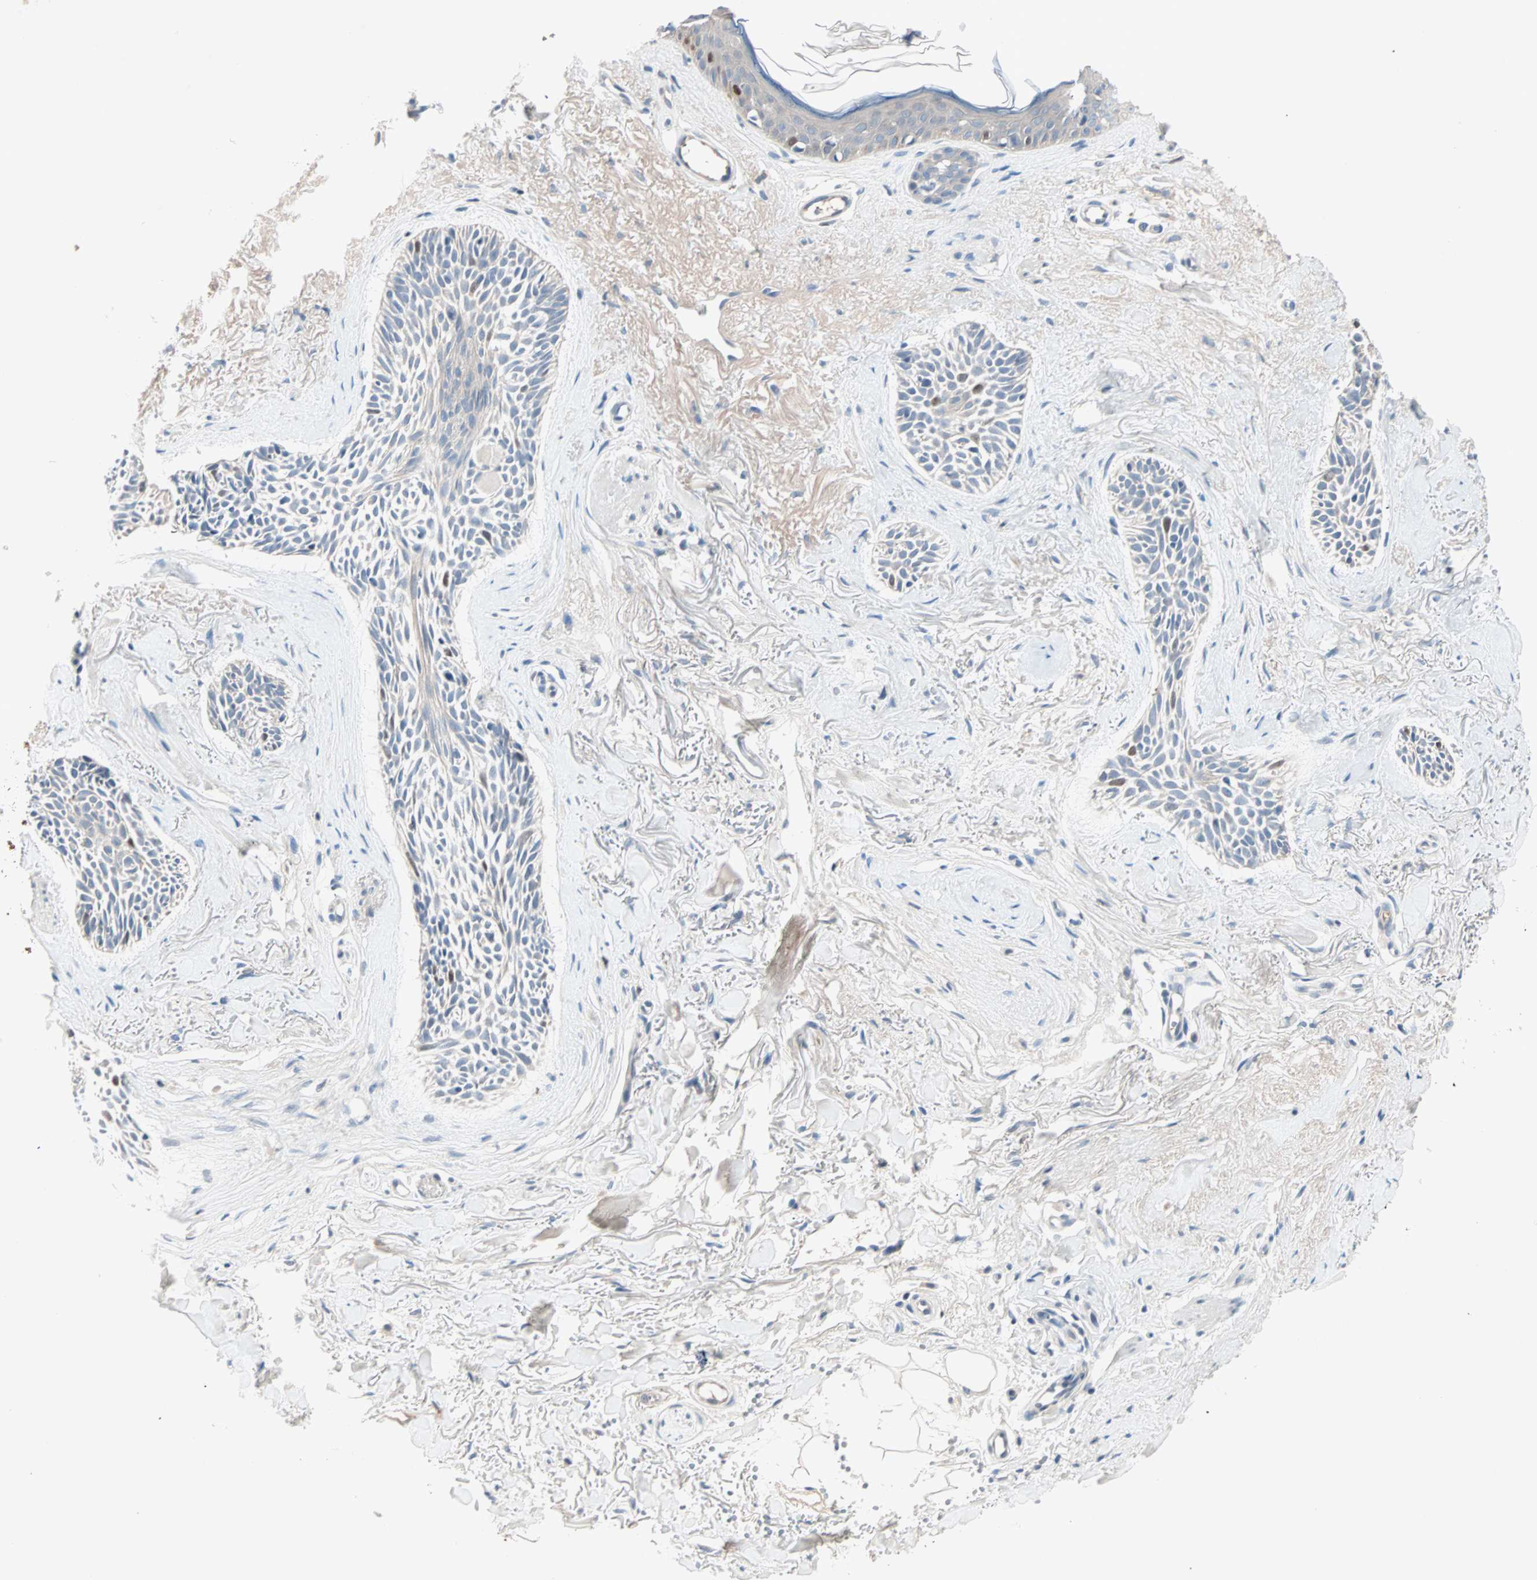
{"staining": {"intensity": "moderate", "quantity": "<25%", "location": "nuclear"}, "tissue": "skin cancer", "cell_type": "Tumor cells", "image_type": "cancer", "snomed": [{"axis": "morphology", "description": "Normal tissue, NOS"}, {"axis": "morphology", "description": "Basal cell carcinoma"}, {"axis": "topography", "description": "Skin"}], "caption": "A brown stain highlights moderate nuclear expression of a protein in human skin basal cell carcinoma tumor cells. Using DAB (brown) and hematoxylin (blue) stains, captured at high magnification using brightfield microscopy.", "gene": "CCNE2", "patient": {"sex": "female", "age": 84}}